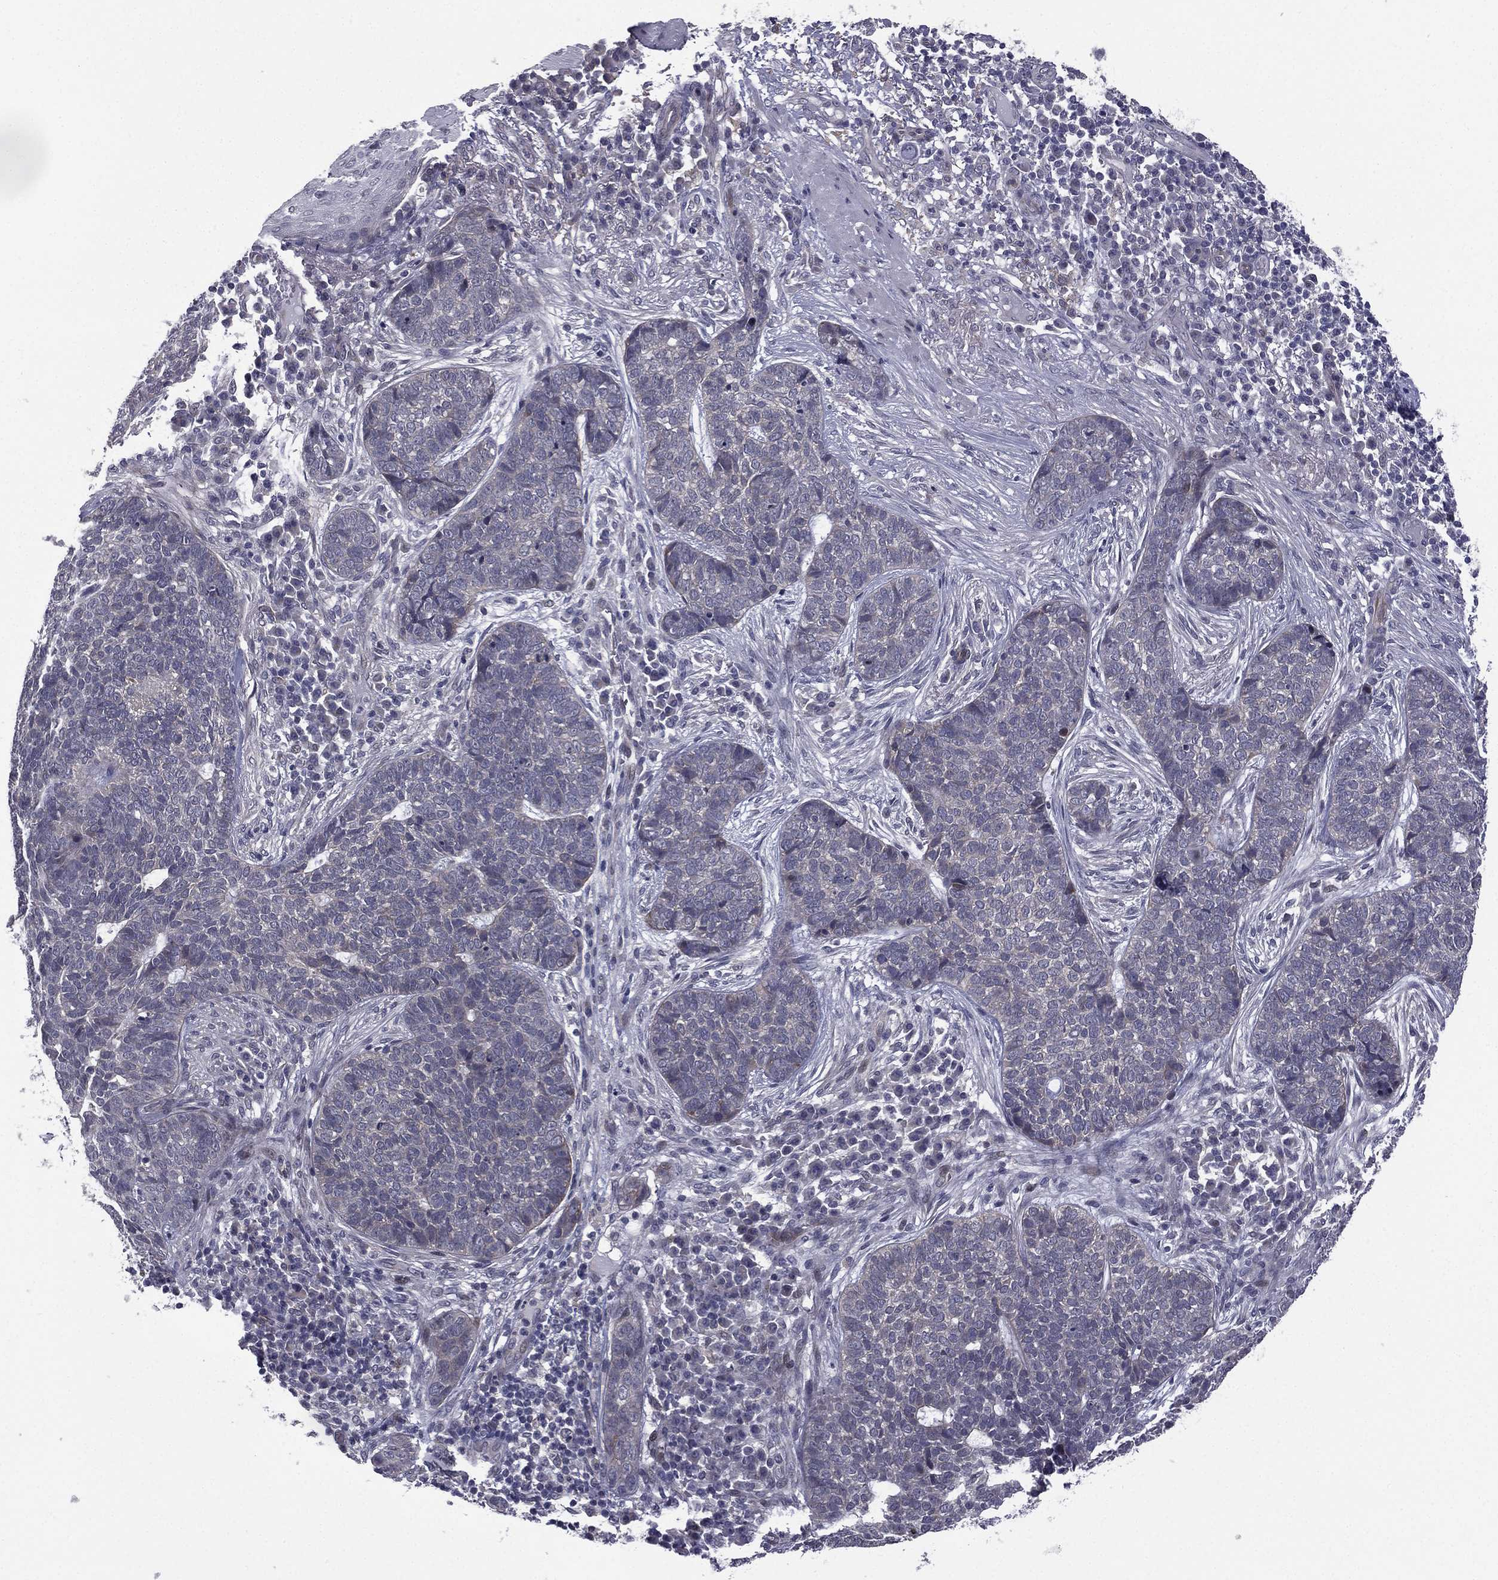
{"staining": {"intensity": "negative", "quantity": "none", "location": "none"}, "tissue": "skin cancer", "cell_type": "Tumor cells", "image_type": "cancer", "snomed": [{"axis": "morphology", "description": "Basal cell carcinoma"}, {"axis": "topography", "description": "Skin"}], "caption": "High power microscopy micrograph of an immunohistochemistry (IHC) micrograph of skin cancer, revealing no significant expression in tumor cells. Brightfield microscopy of immunohistochemistry (IHC) stained with DAB (3,3'-diaminobenzidine) (brown) and hematoxylin (blue), captured at high magnification.", "gene": "ACTRT2", "patient": {"sex": "female", "age": 69}}